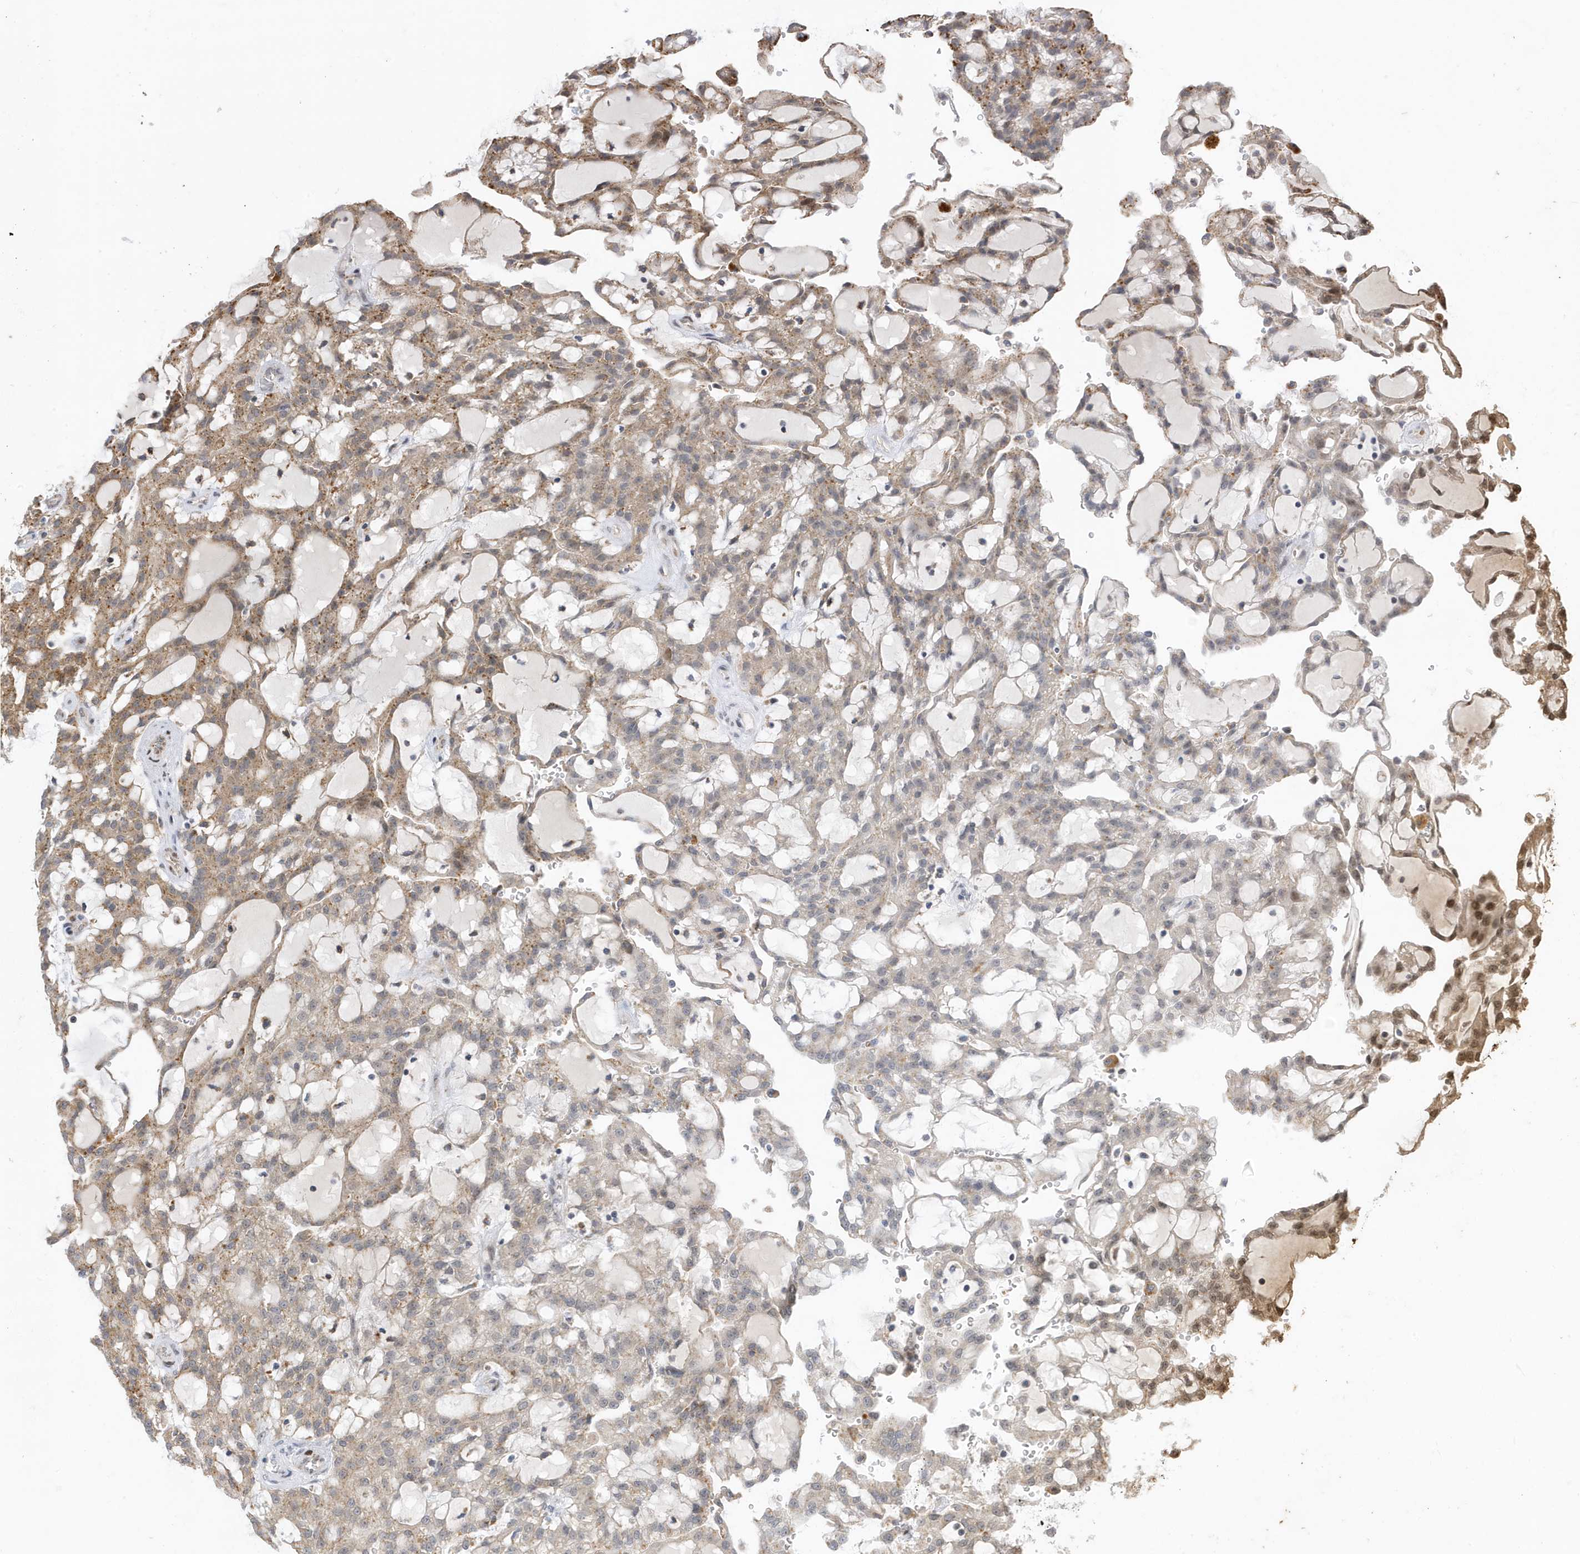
{"staining": {"intensity": "moderate", "quantity": ">75%", "location": "cytoplasmic/membranous"}, "tissue": "renal cancer", "cell_type": "Tumor cells", "image_type": "cancer", "snomed": [{"axis": "morphology", "description": "Adenocarcinoma, NOS"}, {"axis": "topography", "description": "Kidney"}], "caption": "A high-resolution histopathology image shows immunohistochemistry (IHC) staining of renal cancer (adenocarcinoma), which shows moderate cytoplasmic/membranous positivity in approximately >75% of tumor cells.", "gene": "ZNF507", "patient": {"sex": "male", "age": 63}}